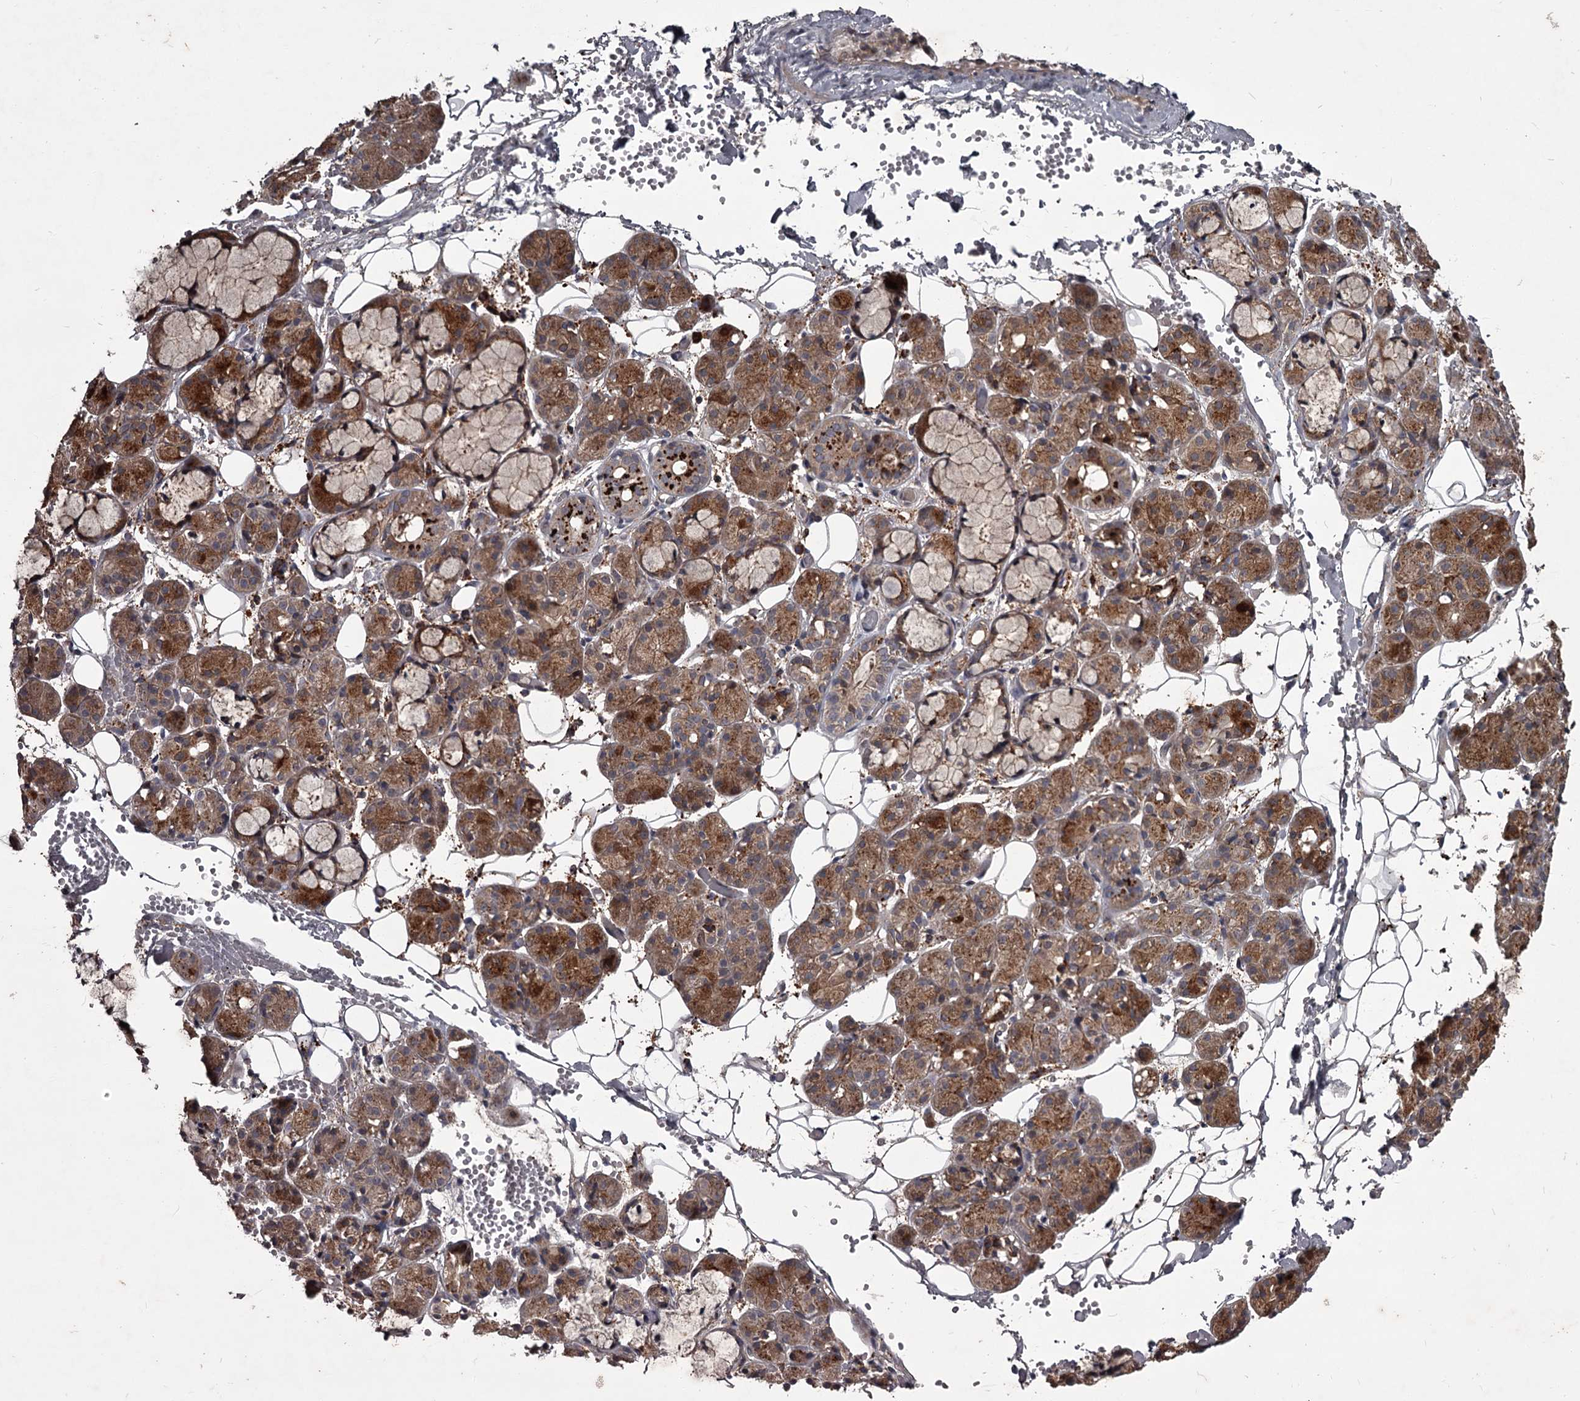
{"staining": {"intensity": "moderate", "quantity": "25%-75%", "location": "cytoplasmic/membranous"}, "tissue": "salivary gland", "cell_type": "Glandular cells", "image_type": "normal", "snomed": [{"axis": "morphology", "description": "Normal tissue, NOS"}, {"axis": "topography", "description": "Salivary gland"}], "caption": "Protein staining of unremarkable salivary gland reveals moderate cytoplasmic/membranous staining in about 25%-75% of glandular cells. Nuclei are stained in blue.", "gene": "UNC93B1", "patient": {"sex": "male", "age": 63}}